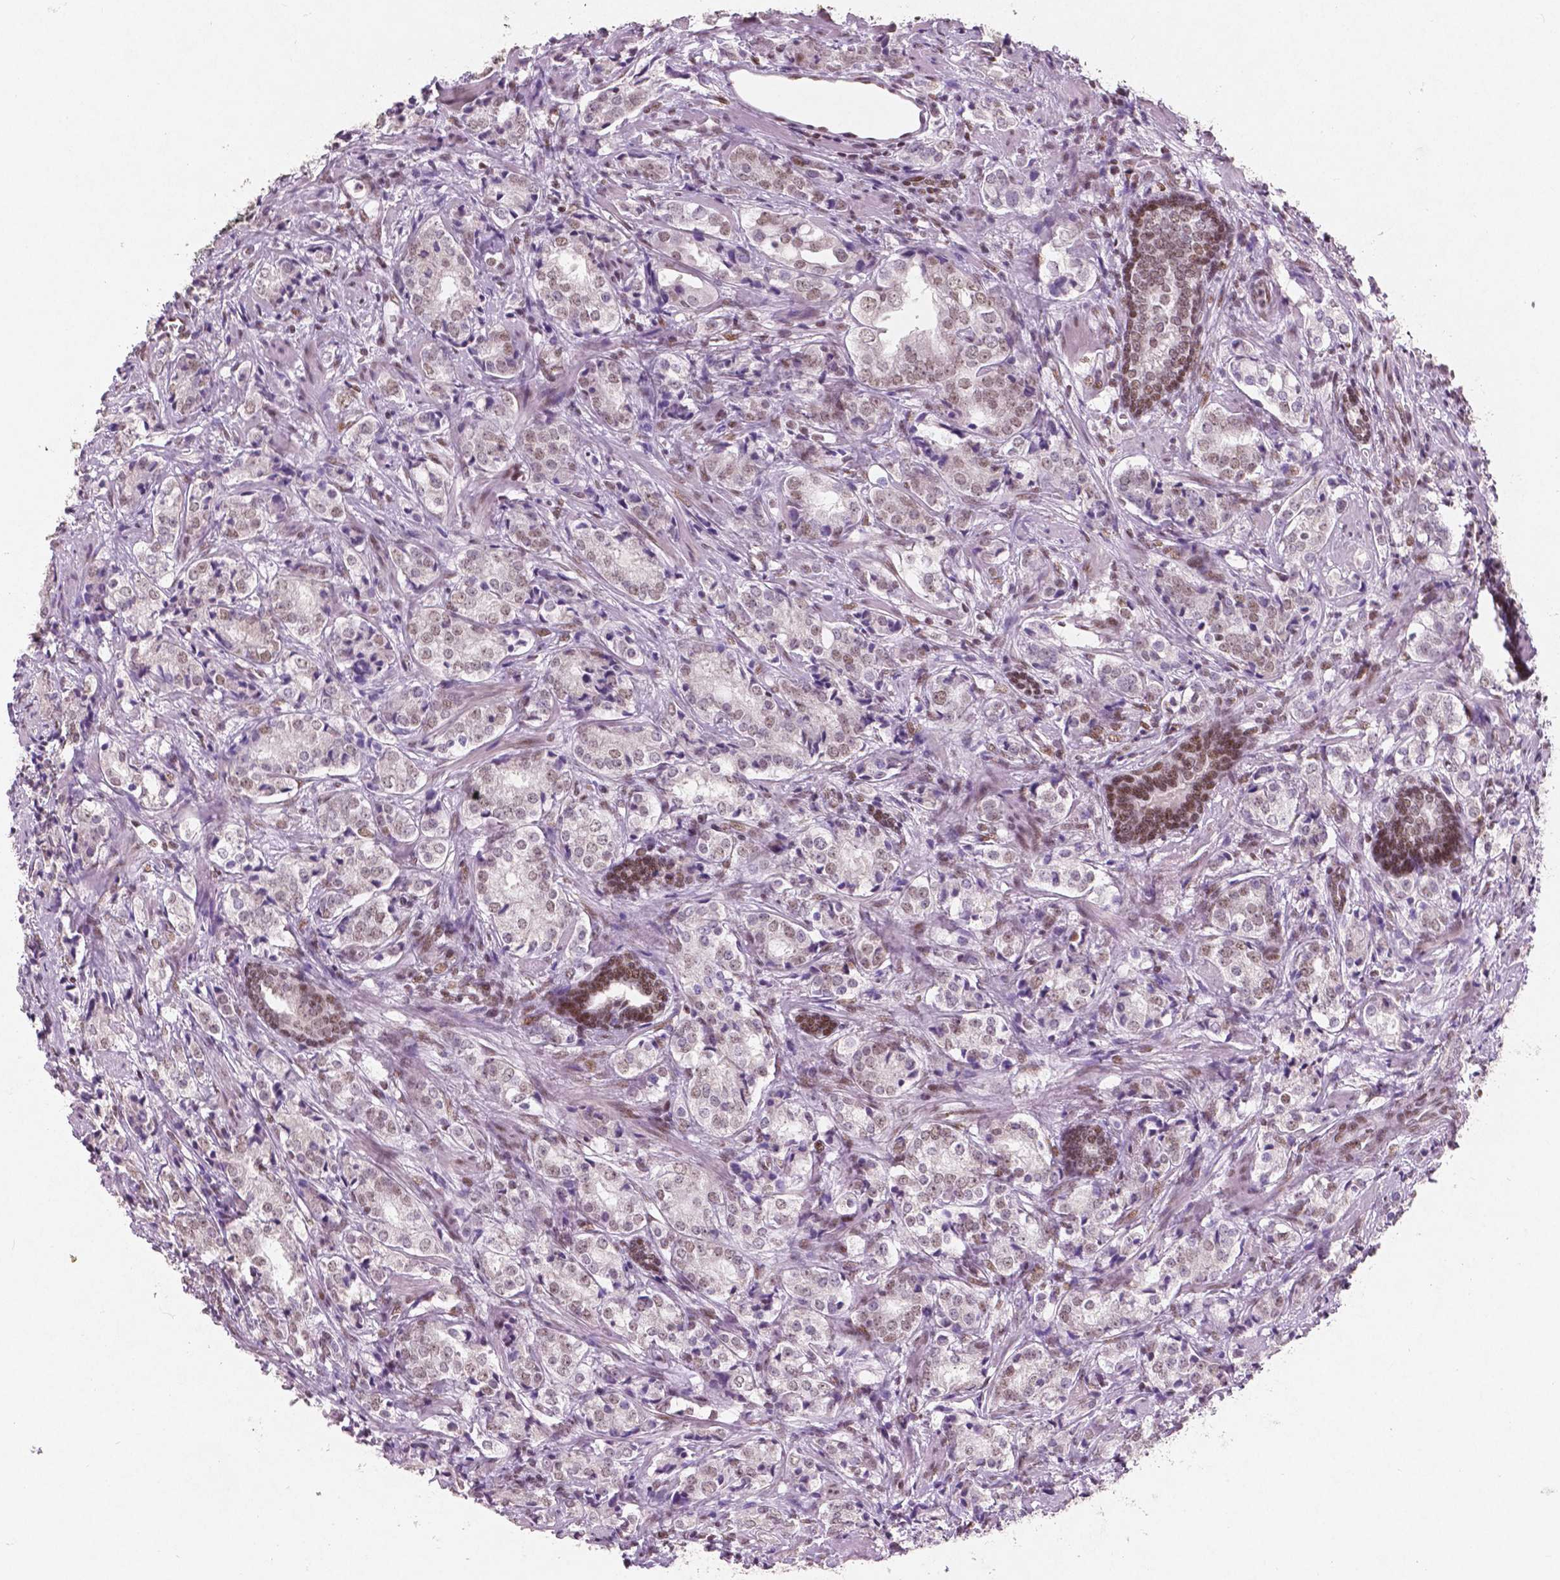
{"staining": {"intensity": "weak", "quantity": "25%-75%", "location": "nuclear"}, "tissue": "prostate cancer", "cell_type": "Tumor cells", "image_type": "cancer", "snomed": [{"axis": "morphology", "description": "Adenocarcinoma, NOS"}, {"axis": "topography", "description": "Prostate and seminal vesicle, NOS"}], "caption": "Protein analysis of prostate adenocarcinoma tissue shows weak nuclear positivity in about 25%-75% of tumor cells.", "gene": "BRD4", "patient": {"sex": "male", "age": 63}}